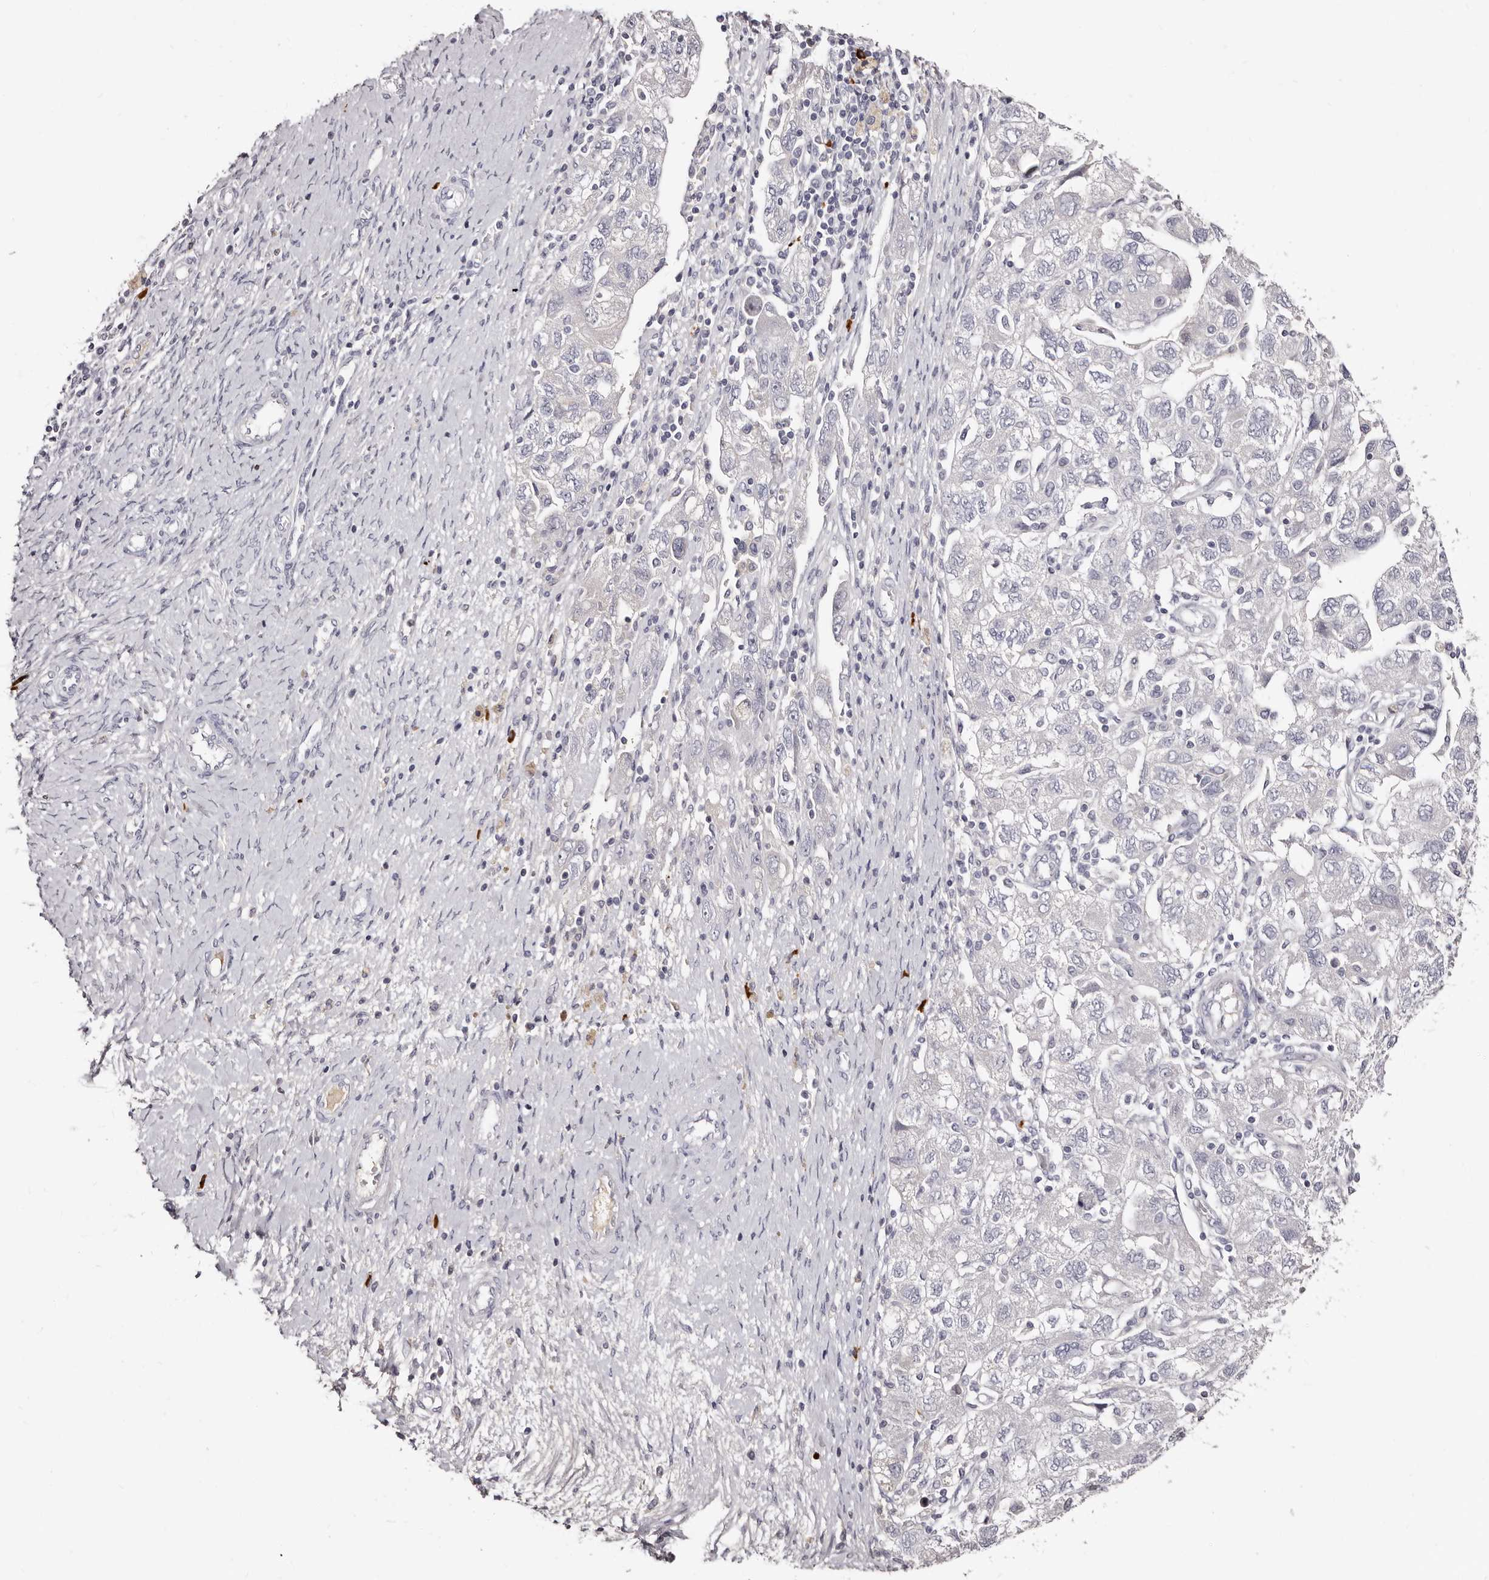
{"staining": {"intensity": "negative", "quantity": "none", "location": "none"}, "tissue": "ovarian cancer", "cell_type": "Tumor cells", "image_type": "cancer", "snomed": [{"axis": "morphology", "description": "Carcinoma, NOS"}, {"axis": "morphology", "description": "Cystadenocarcinoma, serous, NOS"}, {"axis": "topography", "description": "Ovary"}], "caption": "Immunohistochemistry (IHC) histopathology image of neoplastic tissue: ovarian cancer stained with DAB displays no significant protein expression in tumor cells.", "gene": "TBC1D22B", "patient": {"sex": "female", "age": 69}}